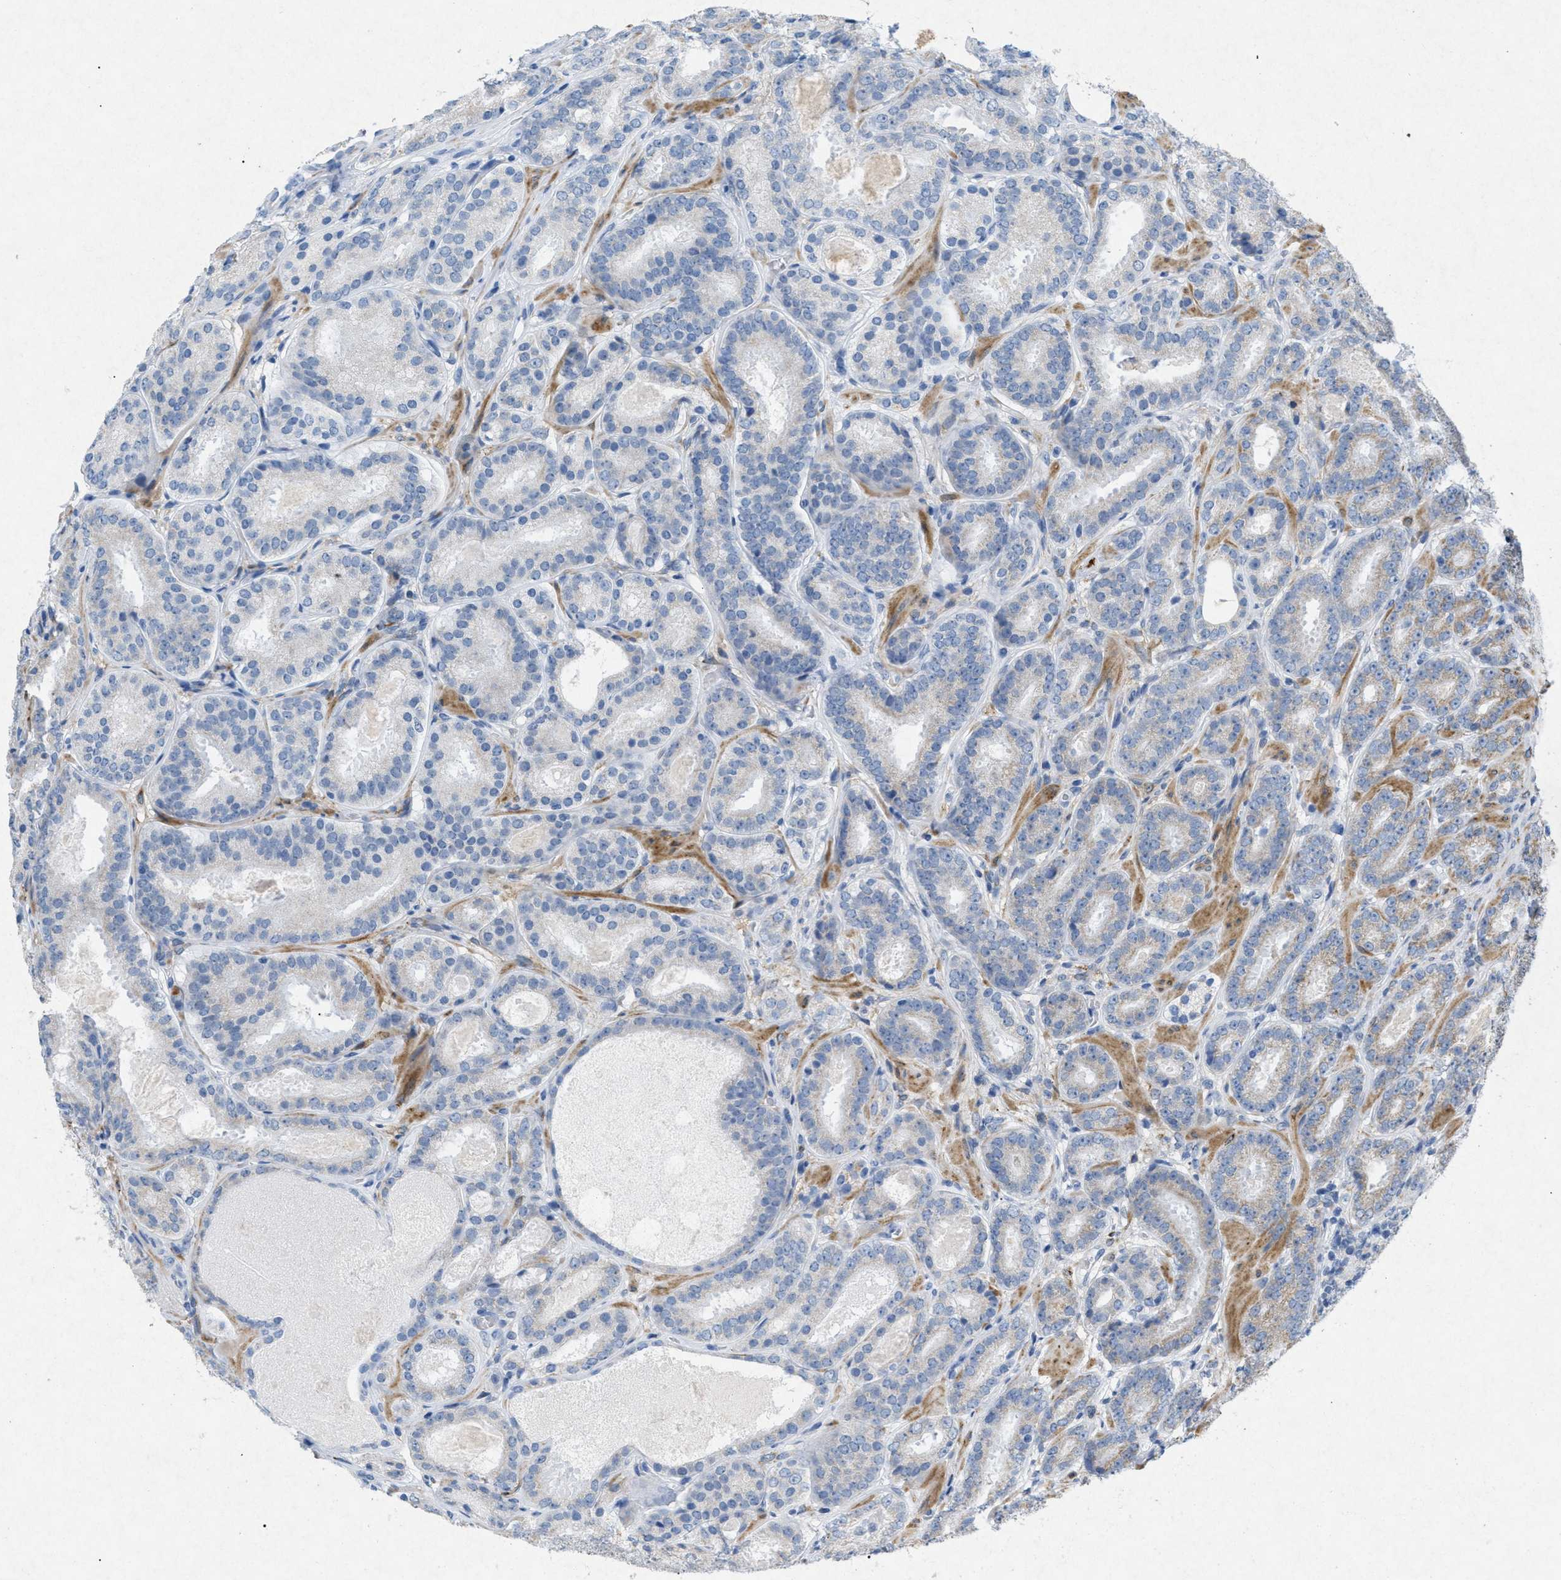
{"staining": {"intensity": "negative", "quantity": "none", "location": "none"}, "tissue": "prostate cancer", "cell_type": "Tumor cells", "image_type": "cancer", "snomed": [{"axis": "morphology", "description": "Adenocarcinoma, Low grade"}, {"axis": "topography", "description": "Prostate"}], "caption": "Immunohistochemistry micrograph of human prostate adenocarcinoma (low-grade) stained for a protein (brown), which displays no expression in tumor cells.", "gene": "TASOR", "patient": {"sex": "male", "age": 69}}